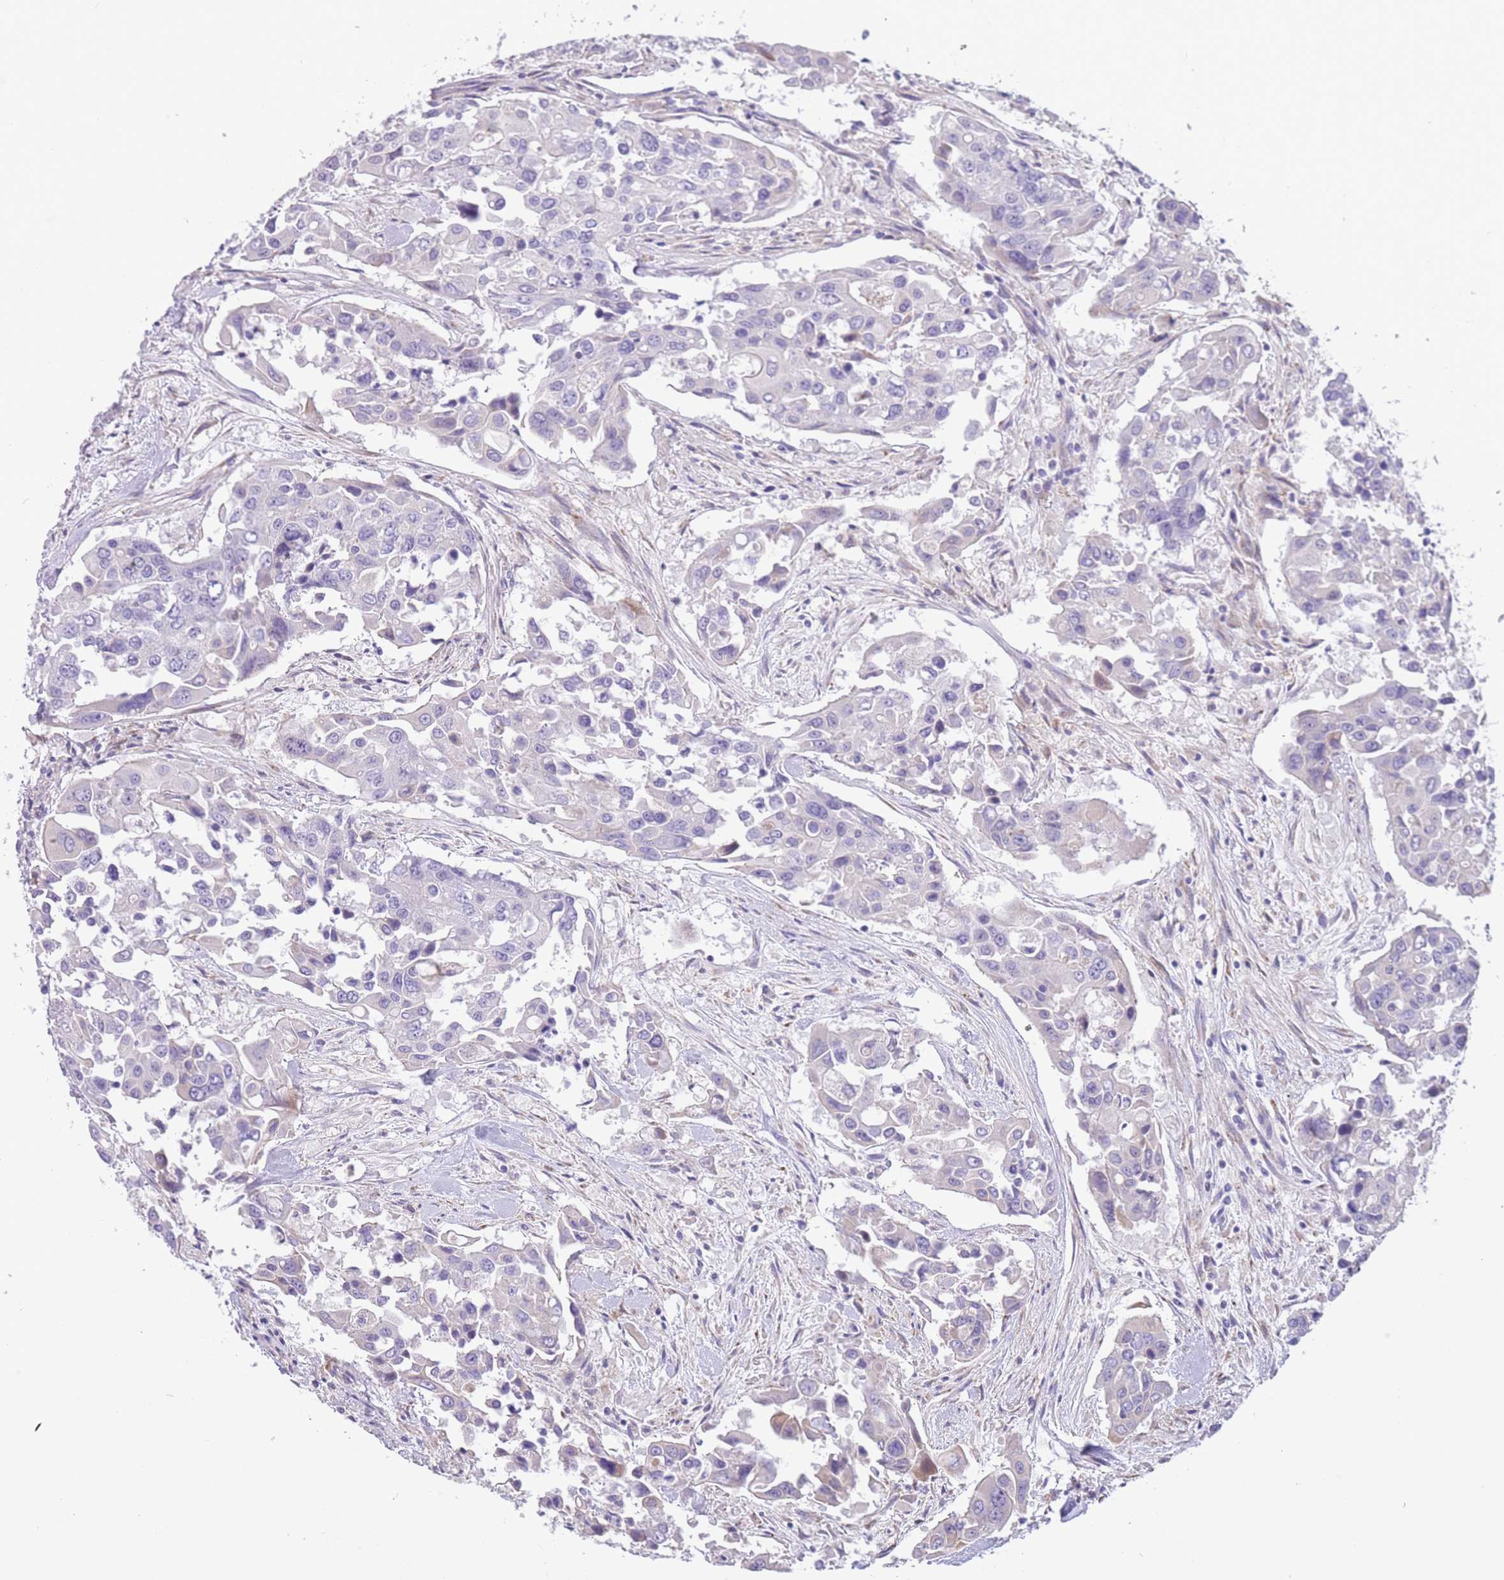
{"staining": {"intensity": "negative", "quantity": "none", "location": "none"}, "tissue": "colorectal cancer", "cell_type": "Tumor cells", "image_type": "cancer", "snomed": [{"axis": "morphology", "description": "Adenocarcinoma, NOS"}, {"axis": "topography", "description": "Colon"}], "caption": "Immunohistochemistry photomicrograph of neoplastic tissue: colorectal cancer stained with DAB demonstrates no significant protein staining in tumor cells. The staining was performed using DAB (3,3'-diaminobenzidine) to visualize the protein expression in brown, while the nuclei were stained in blue with hematoxylin (Magnification: 20x).", "gene": "IMPG1", "patient": {"sex": "male", "age": 77}}